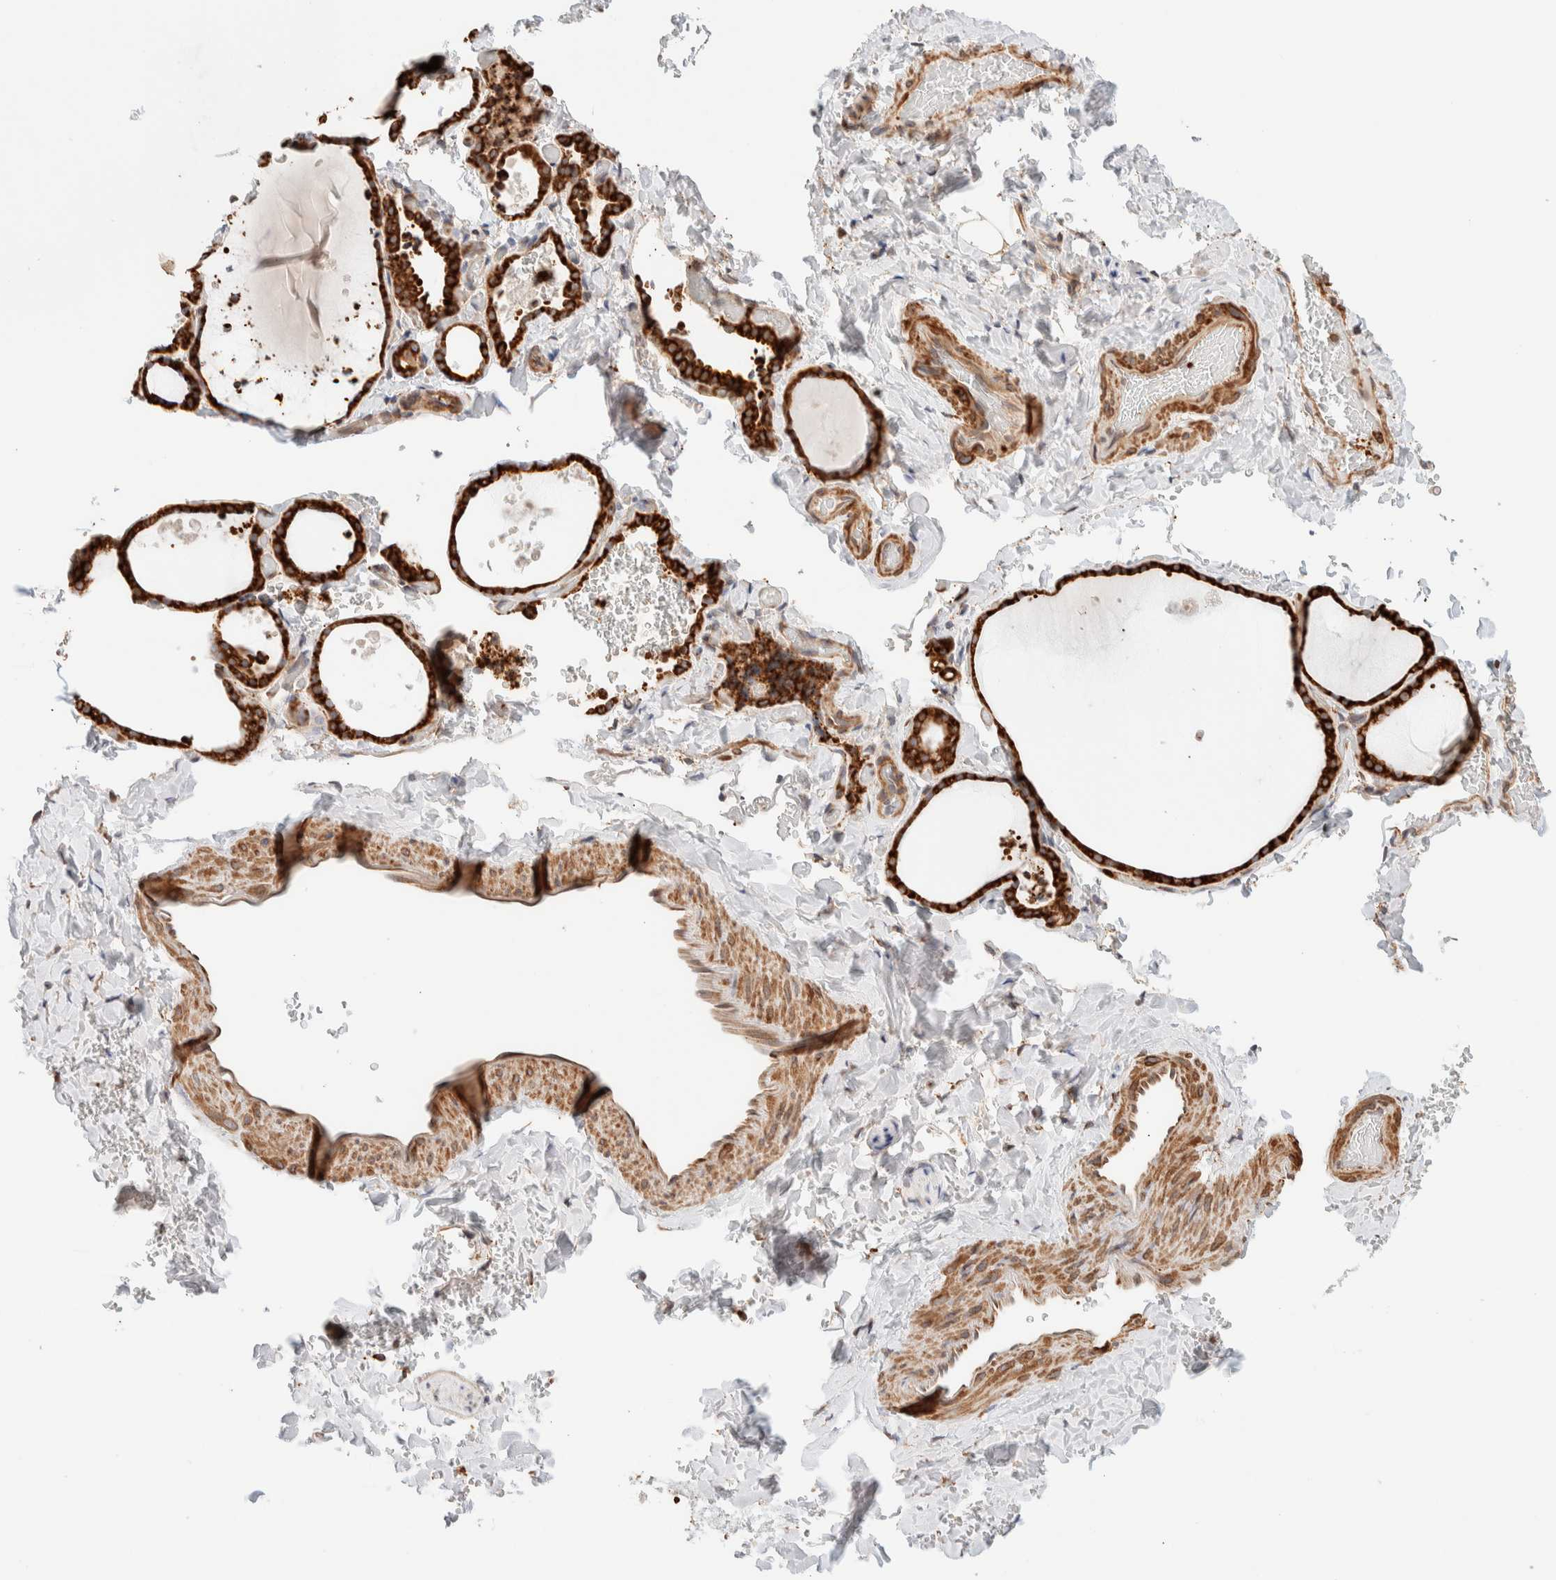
{"staining": {"intensity": "strong", "quantity": ">75%", "location": "cytoplasmic/membranous"}, "tissue": "thyroid gland", "cell_type": "Glandular cells", "image_type": "normal", "snomed": [{"axis": "morphology", "description": "Normal tissue, NOS"}, {"axis": "topography", "description": "Thyroid gland"}], "caption": "Thyroid gland stained with a brown dye displays strong cytoplasmic/membranous positive staining in about >75% of glandular cells.", "gene": "INTS1", "patient": {"sex": "female", "age": 44}}